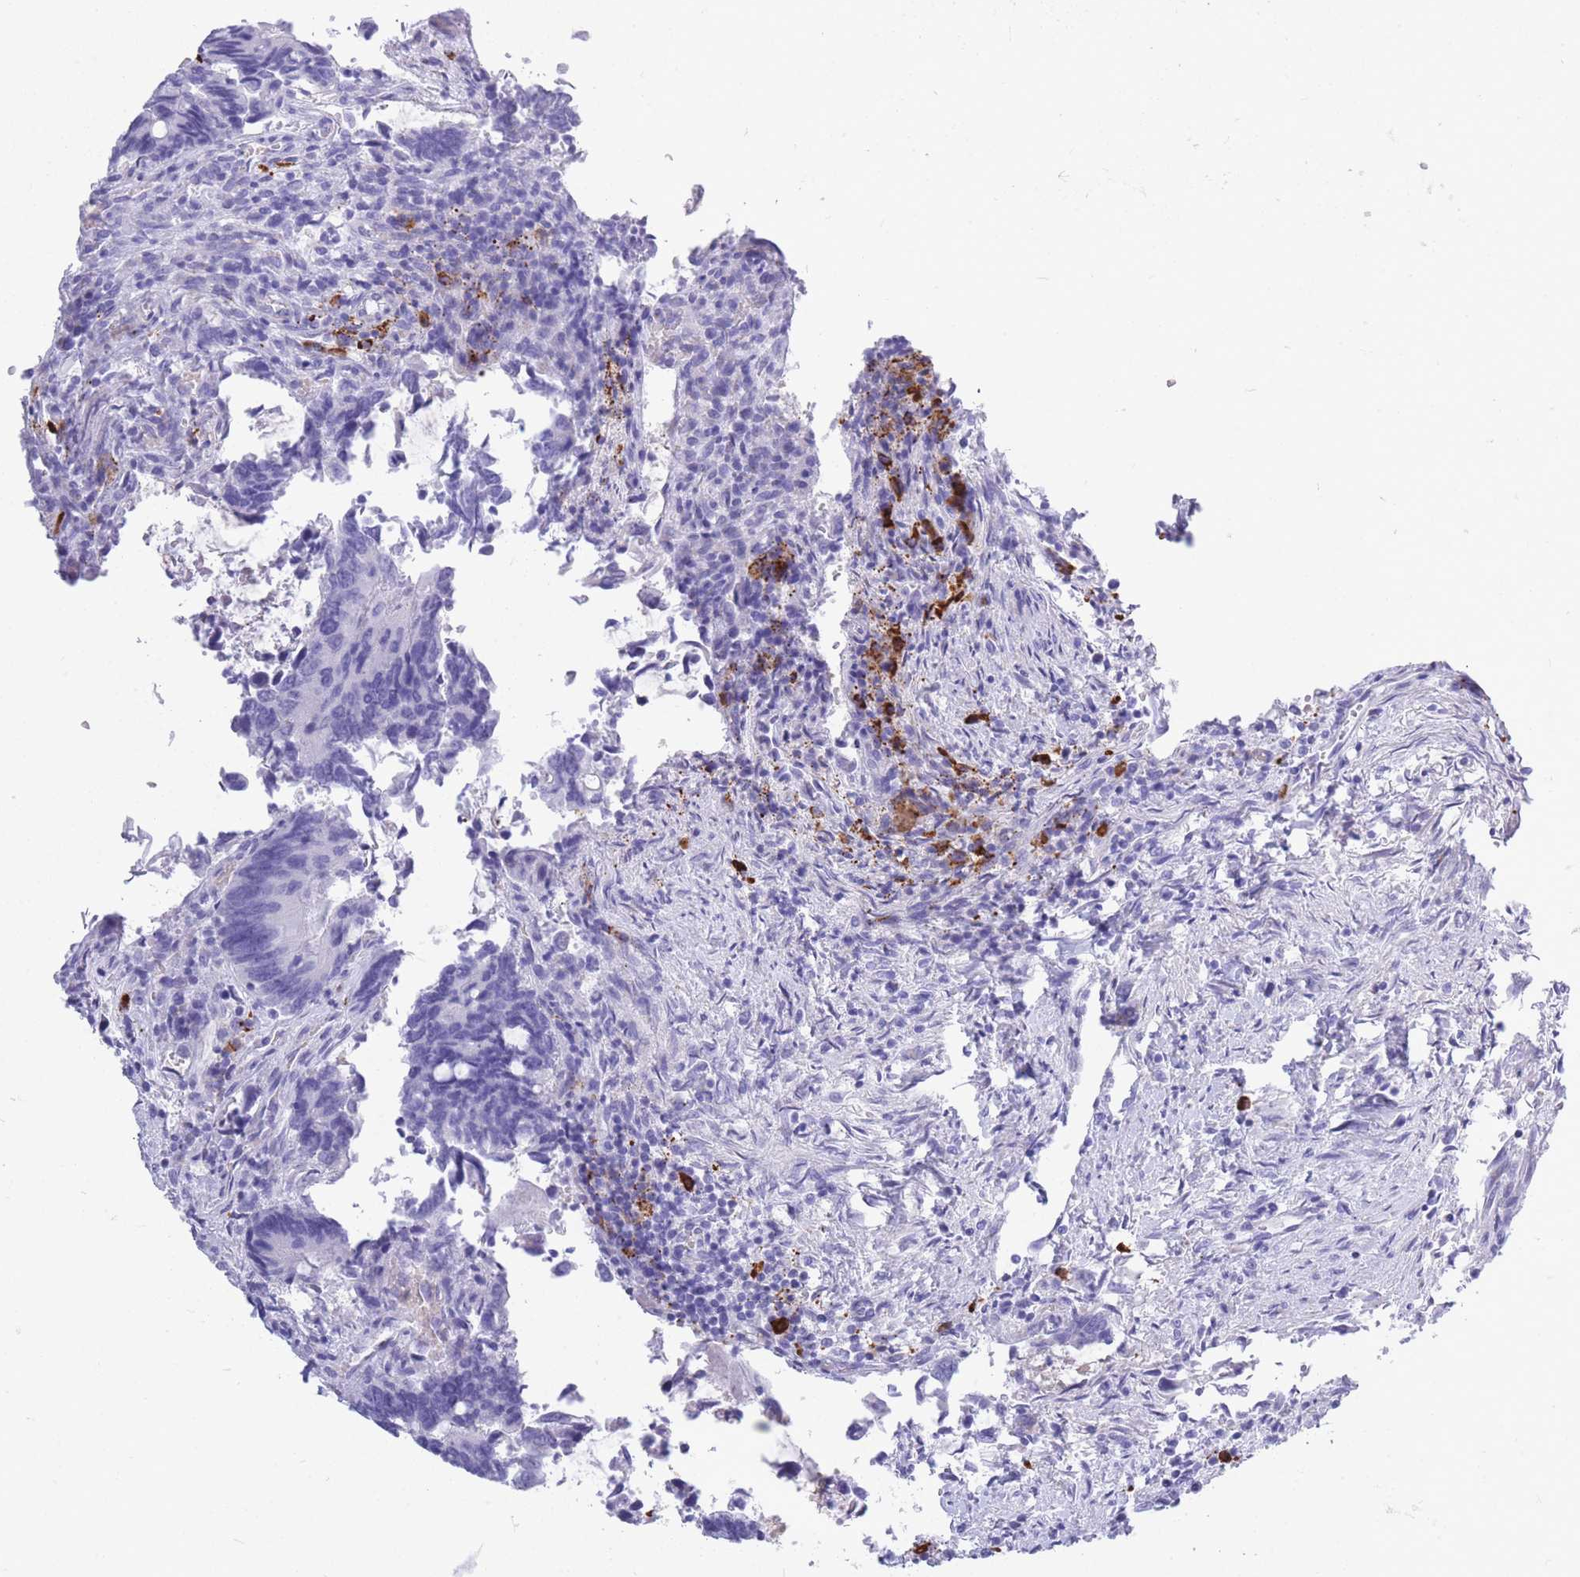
{"staining": {"intensity": "negative", "quantity": "none", "location": "none"}, "tissue": "colorectal cancer", "cell_type": "Tumor cells", "image_type": "cancer", "snomed": [{"axis": "morphology", "description": "Adenocarcinoma, NOS"}, {"axis": "topography", "description": "Colon"}], "caption": "Colorectal cancer was stained to show a protein in brown. There is no significant positivity in tumor cells. Nuclei are stained in blue.", "gene": "ZFP62", "patient": {"sex": "male", "age": 87}}